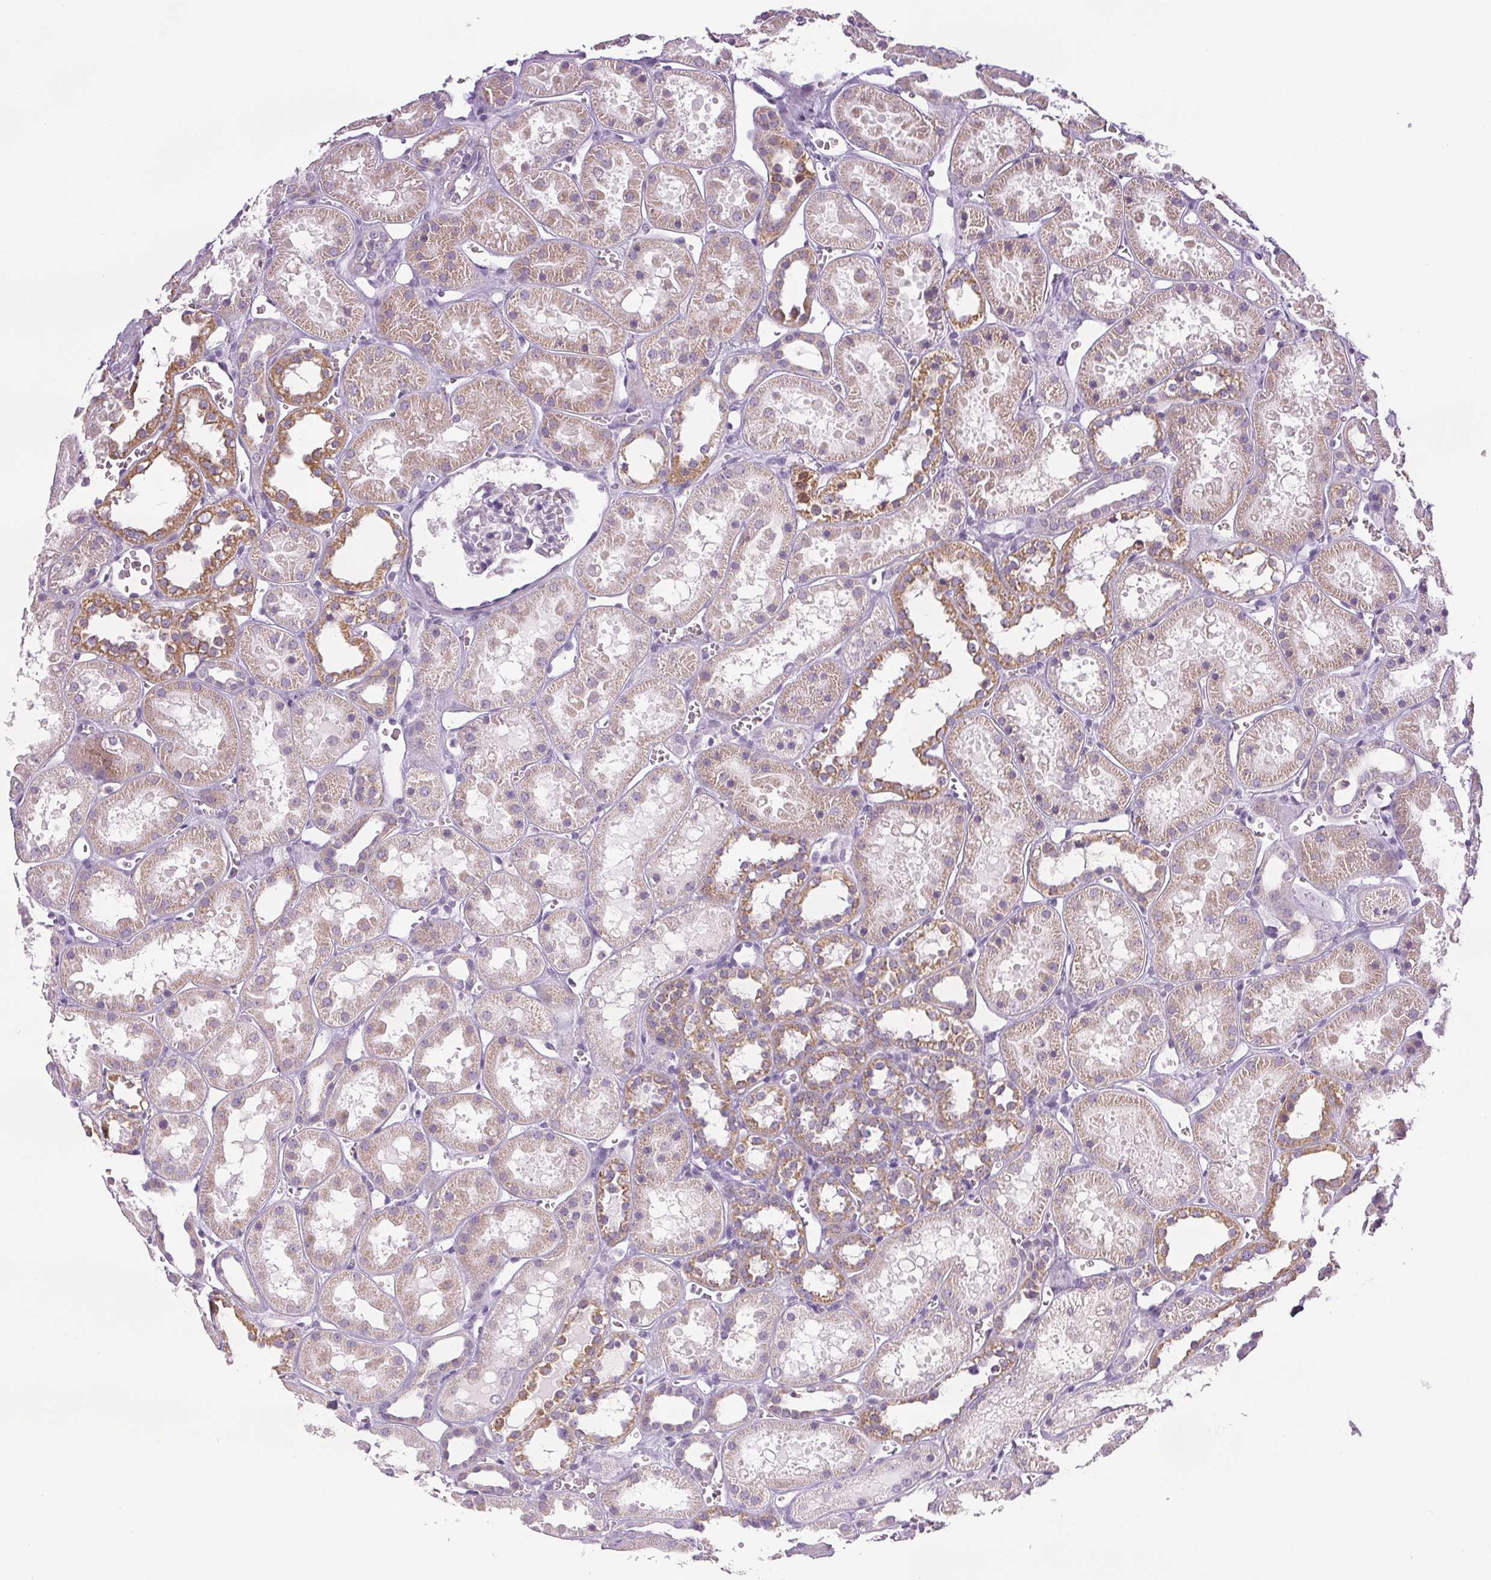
{"staining": {"intensity": "negative", "quantity": "none", "location": "none"}, "tissue": "kidney", "cell_type": "Cells in glomeruli", "image_type": "normal", "snomed": [{"axis": "morphology", "description": "Normal tissue, NOS"}, {"axis": "topography", "description": "Kidney"}], "caption": "This photomicrograph is of normal kidney stained with immunohistochemistry (IHC) to label a protein in brown with the nuclei are counter-stained blue. There is no staining in cells in glomeruli.", "gene": "COL7A1", "patient": {"sex": "female", "age": 41}}